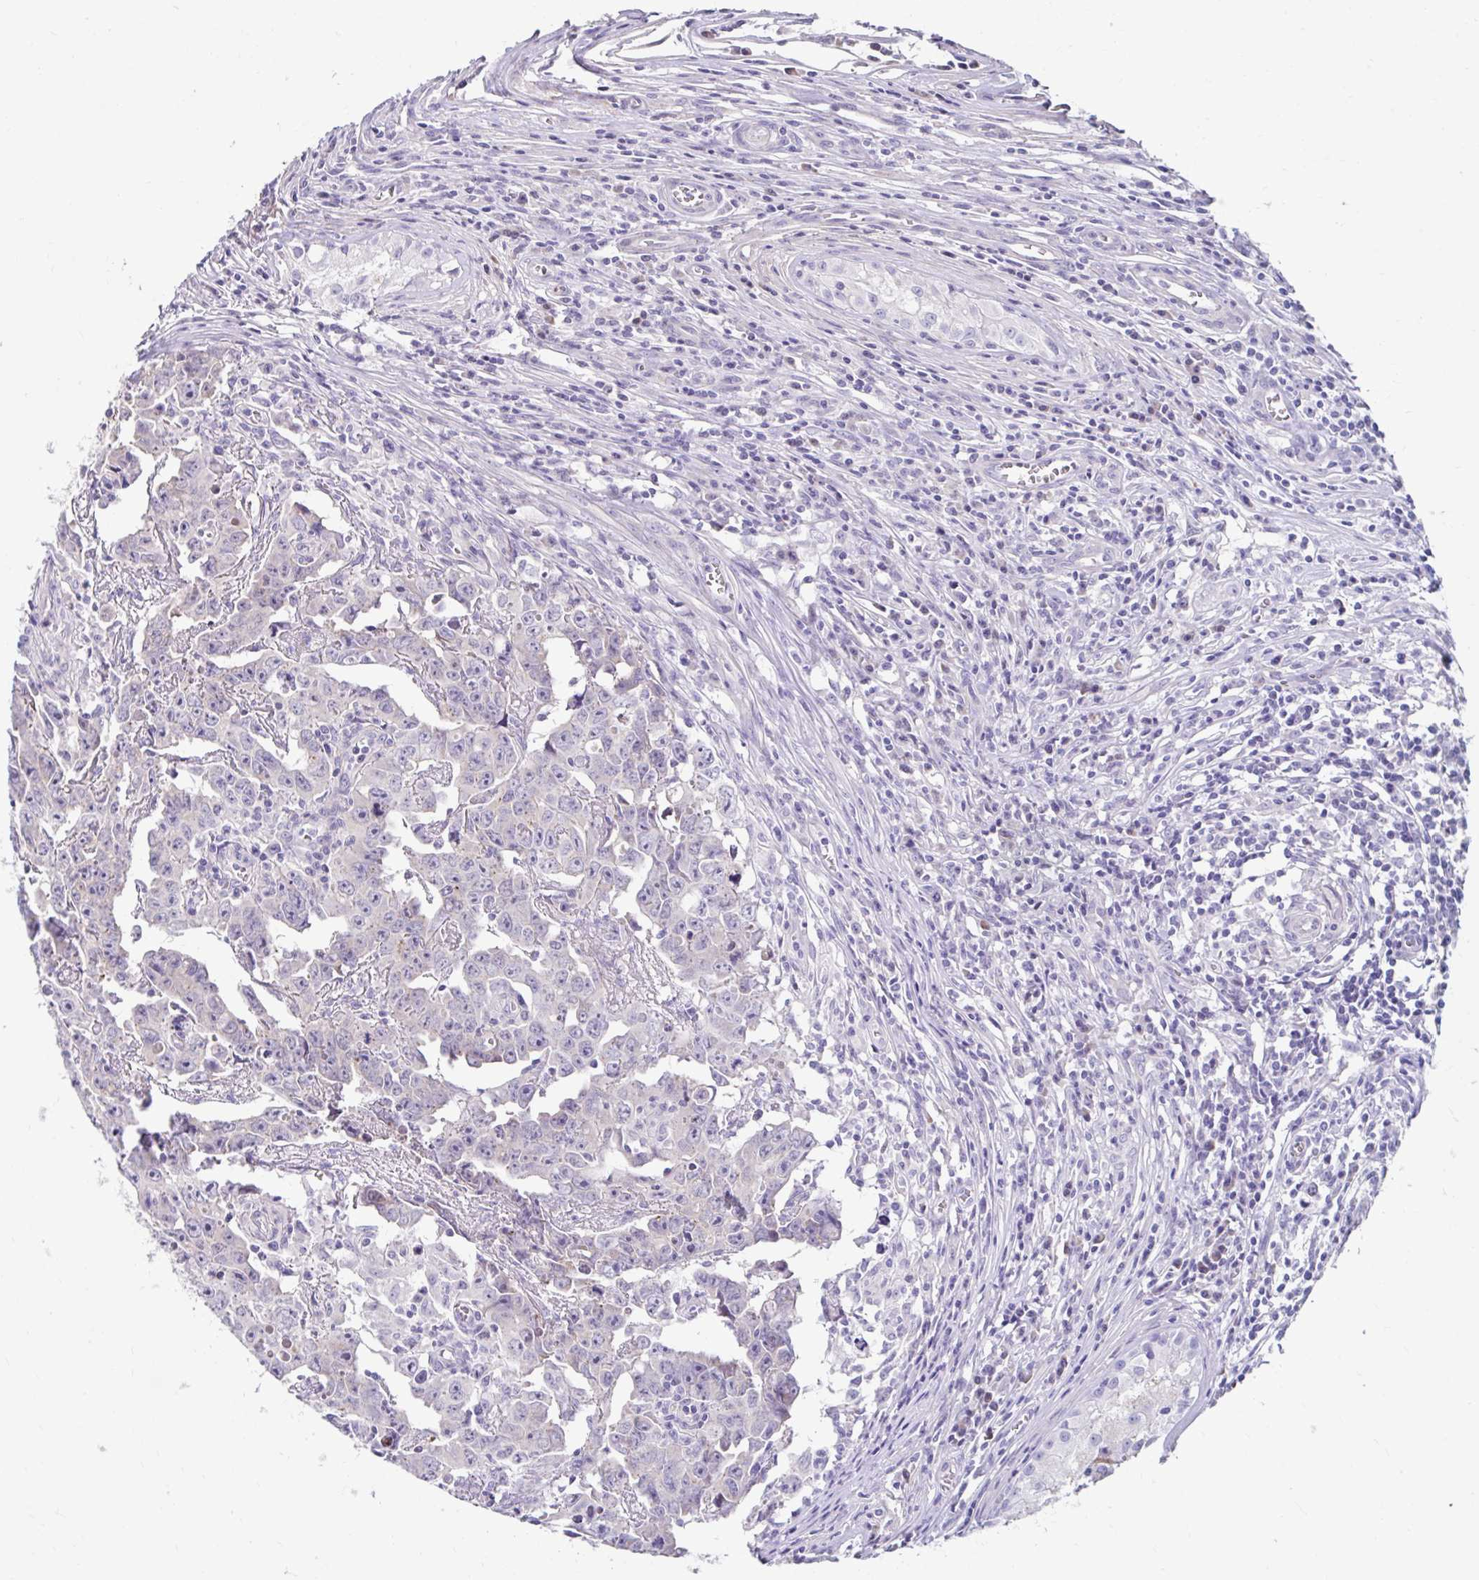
{"staining": {"intensity": "negative", "quantity": "none", "location": "none"}, "tissue": "testis cancer", "cell_type": "Tumor cells", "image_type": "cancer", "snomed": [{"axis": "morphology", "description": "Carcinoma, Embryonal, NOS"}, {"axis": "topography", "description": "Testis"}], "caption": "There is no significant positivity in tumor cells of testis embryonal carcinoma.", "gene": "NT5C1B", "patient": {"sex": "male", "age": 22}}